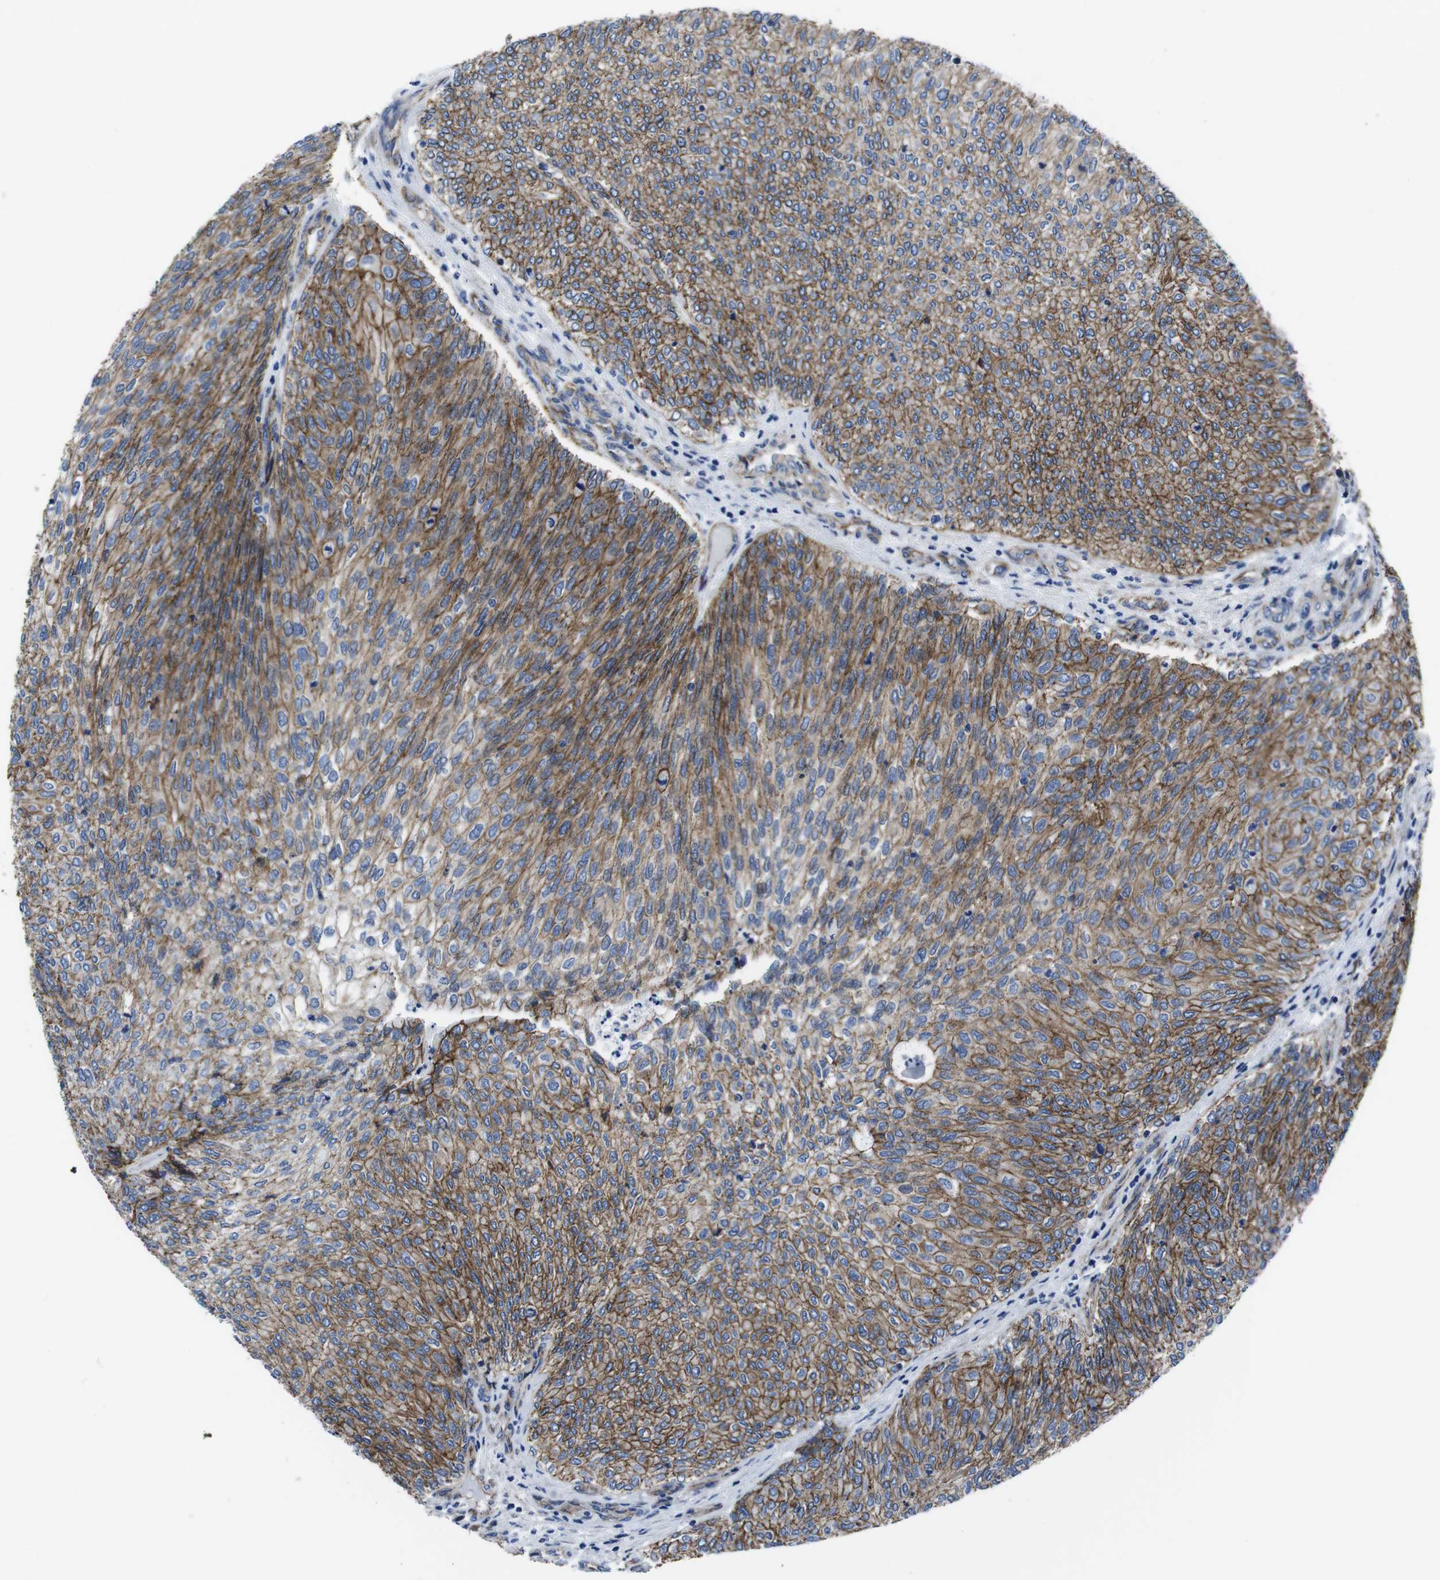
{"staining": {"intensity": "moderate", "quantity": ">75%", "location": "cytoplasmic/membranous"}, "tissue": "urothelial cancer", "cell_type": "Tumor cells", "image_type": "cancer", "snomed": [{"axis": "morphology", "description": "Urothelial carcinoma, Low grade"}, {"axis": "topography", "description": "Urinary bladder"}], "caption": "Tumor cells exhibit medium levels of moderate cytoplasmic/membranous staining in approximately >75% of cells in human urothelial cancer.", "gene": "NUMB", "patient": {"sex": "female", "age": 79}}